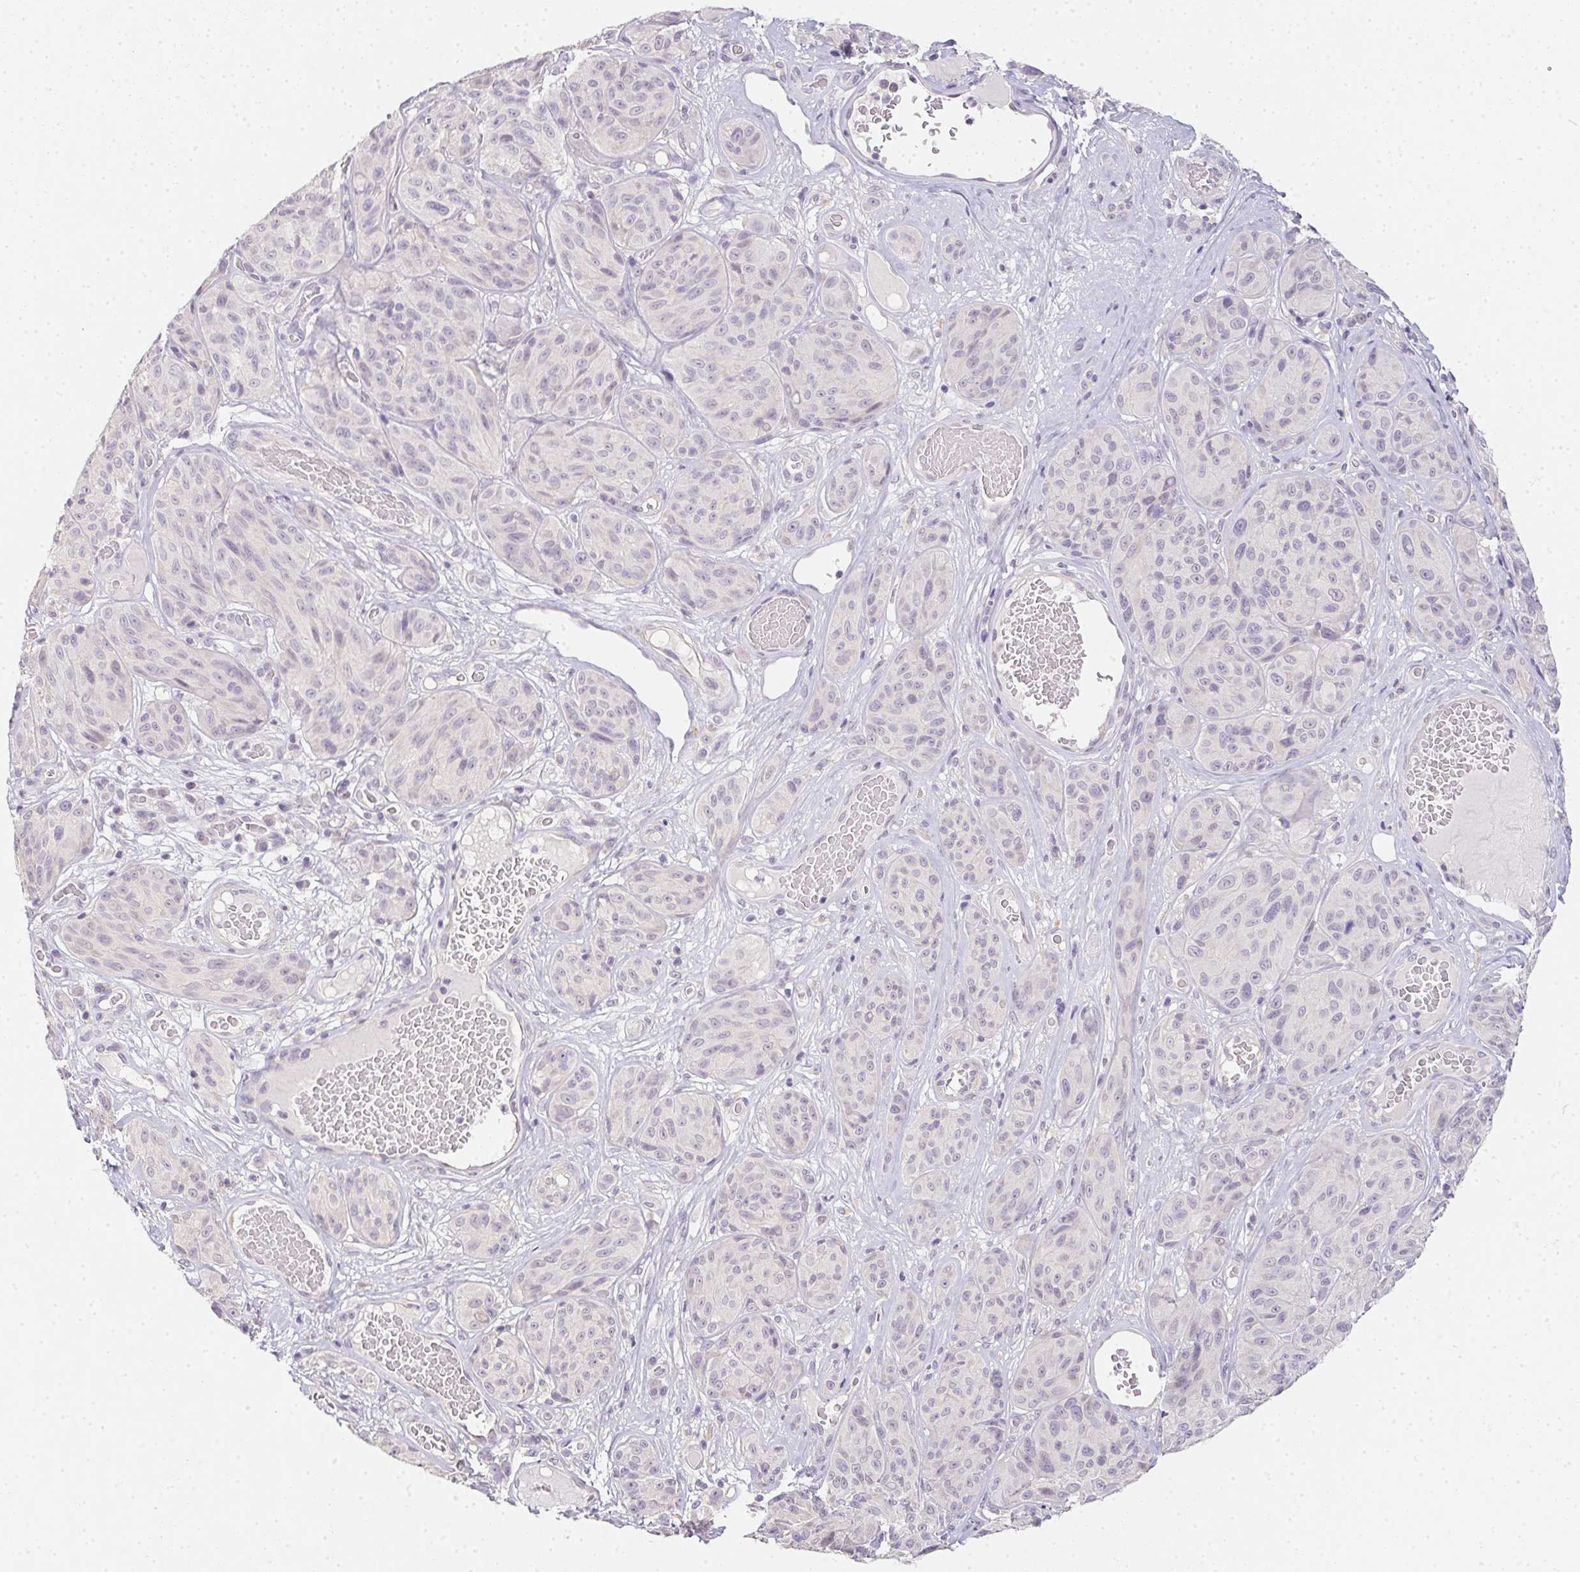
{"staining": {"intensity": "negative", "quantity": "none", "location": "none"}, "tissue": "melanoma", "cell_type": "Tumor cells", "image_type": "cancer", "snomed": [{"axis": "morphology", "description": "Malignant melanoma, NOS"}, {"axis": "topography", "description": "Skin"}], "caption": "Immunohistochemistry (IHC) of human malignant melanoma shows no expression in tumor cells.", "gene": "ZBBX", "patient": {"sex": "male", "age": 91}}